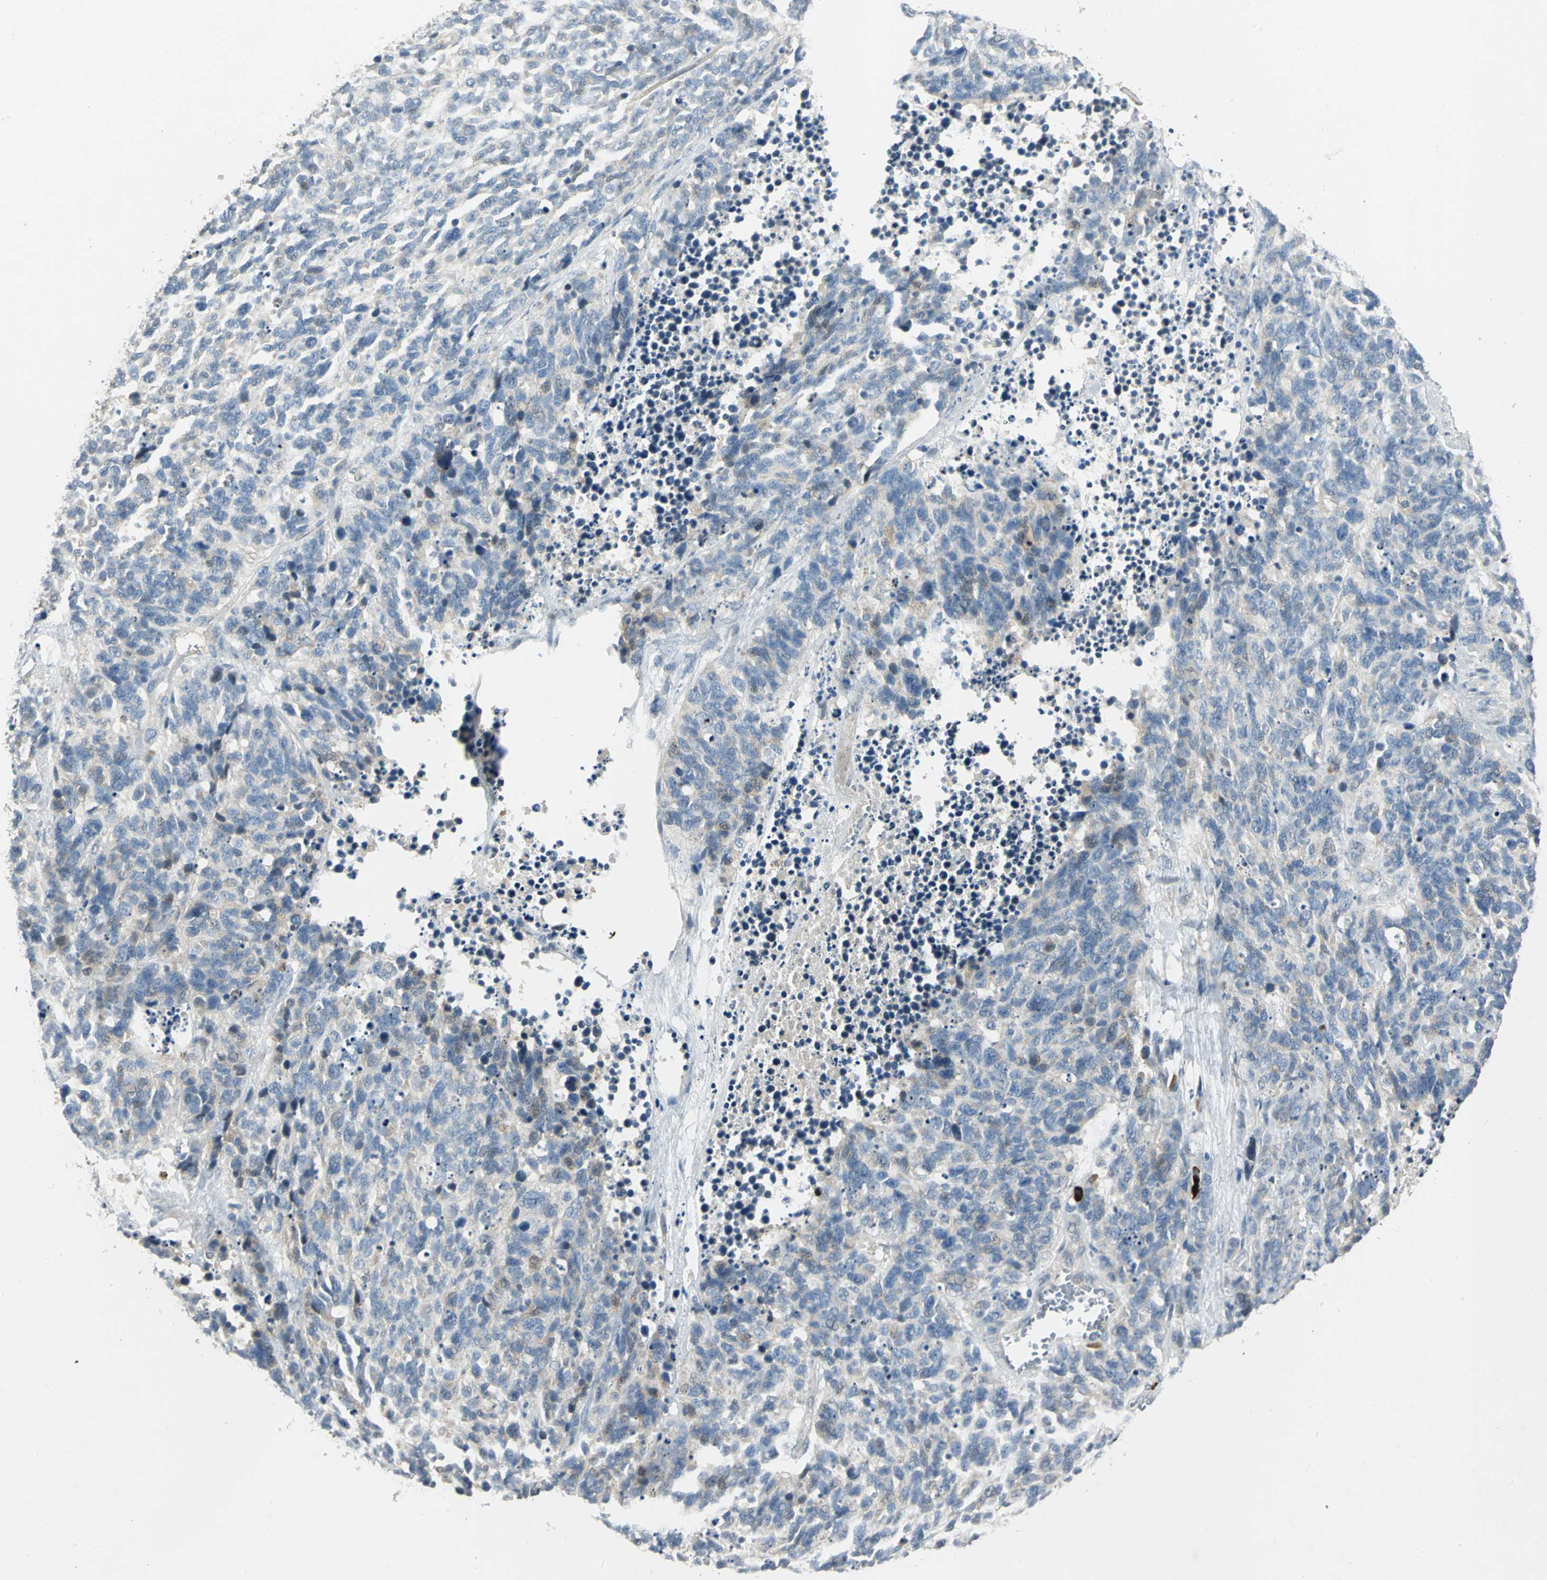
{"staining": {"intensity": "negative", "quantity": "none", "location": "none"}, "tissue": "lung cancer", "cell_type": "Tumor cells", "image_type": "cancer", "snomed": [{"axis": "morphology", "description": "Neoplasm, malignant, NOS"}, {"axis": "topography", "description": "Lung"}], "caption": "Lung cancer (malignant neoplasm) was stained to show a protein in brown. There is no significant positivity in tumor cells.", "gene": "PROC", "patient": {"sex": "female", "age": 58}}